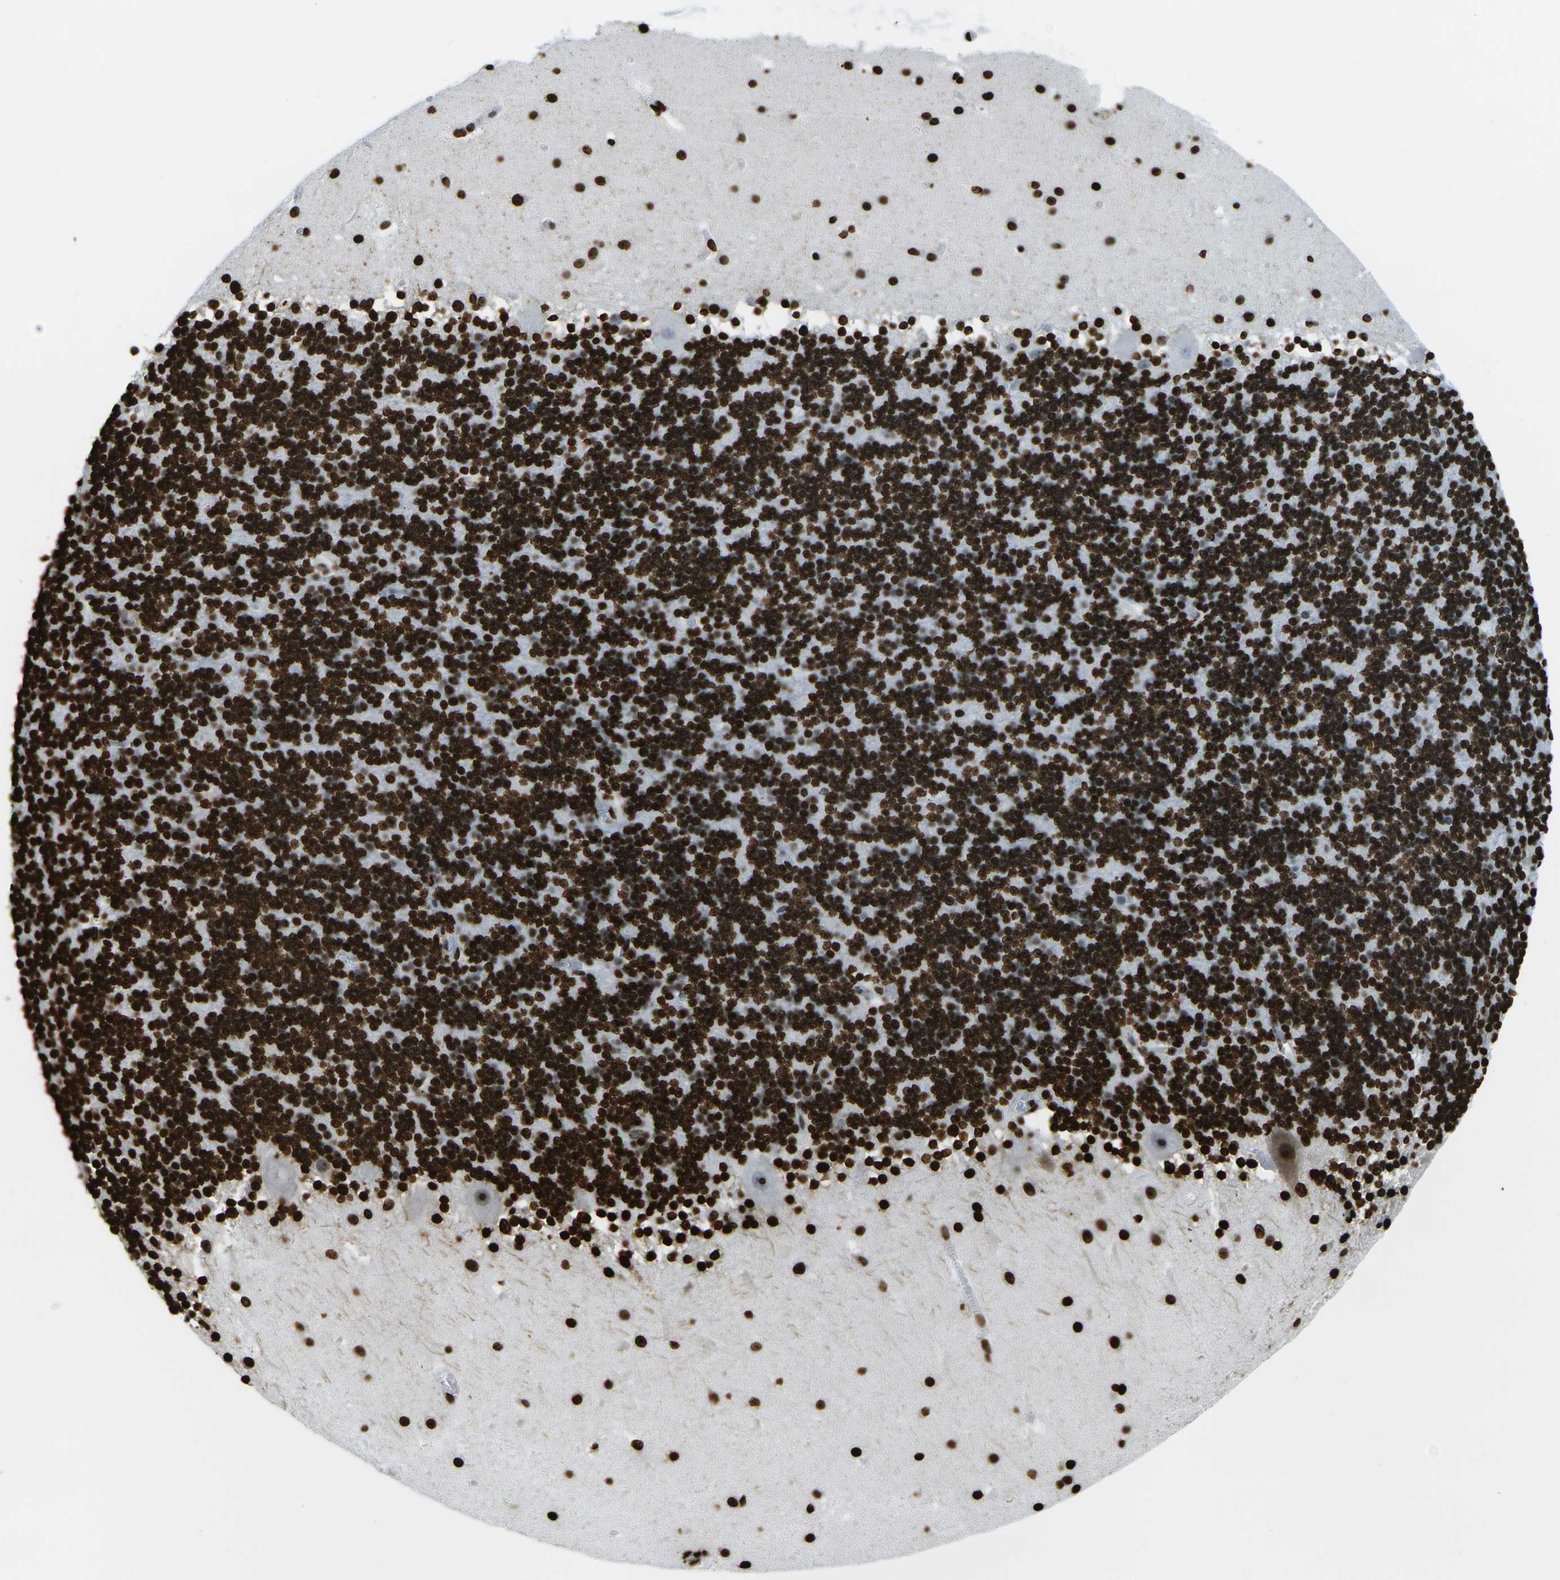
{"staining": {"intensity": "strong", "quantity": ">75%", "location": "nuclear"}, "tissue": "cerebellum", "cell_type": "Cells in granular layer", "image_type": "normal", "snomed": [{"axis": "morphology", "description": "Normal tissue, NOS"}, {"axis": "topography", "description": "Cerebellum"}], "caption": "Immunohistochemical staining of normal human cerebellum reveals high levels of strong nuclear staining in approximately >75% of cells in granular layer.", "gene": "H1", "patient": {"sex": "male", "age": 45}}